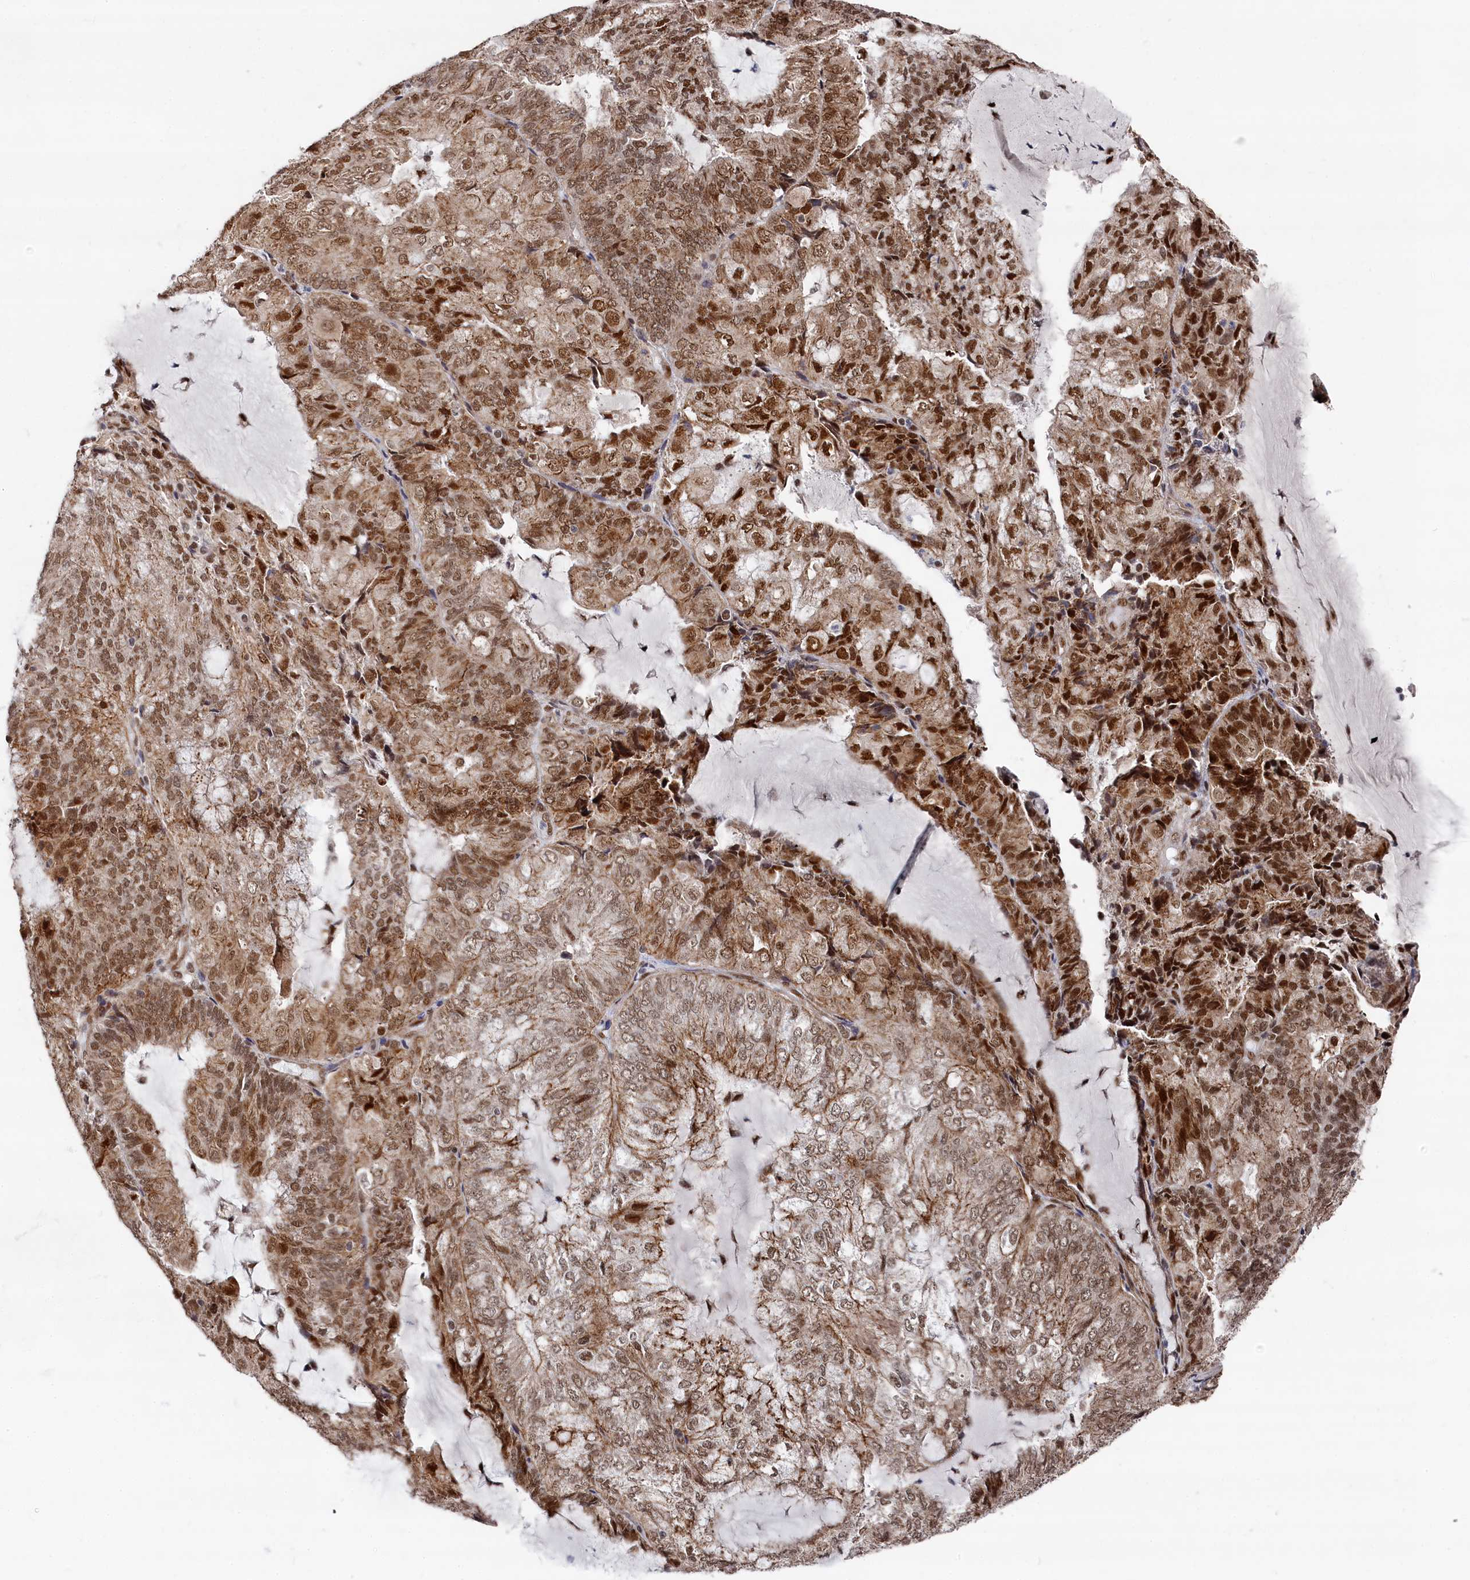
{"staining": {"intensity": "moderate", "quantity": ">75%", "location": "cytoplasmic/membranous,nuclear"}, "tissue": "endometrial cancer", "cell_type": "Tumor cells", "image_type": "cancer", "snomed": [{"axis": "morphology", "description": "Adenocarcinoma, NOS"}, {"axis": "topography", "description": "Endometrium"}], "caption": "Immunohistochemical staining of endometrial adenocarcinoma displays medium levels of moderate cytoplasmic/membranous and nuclear protein expression in approximately >75% of tumor cells.", "gene": "BUB3", "patient": {"sex": "female", "age": 81}}